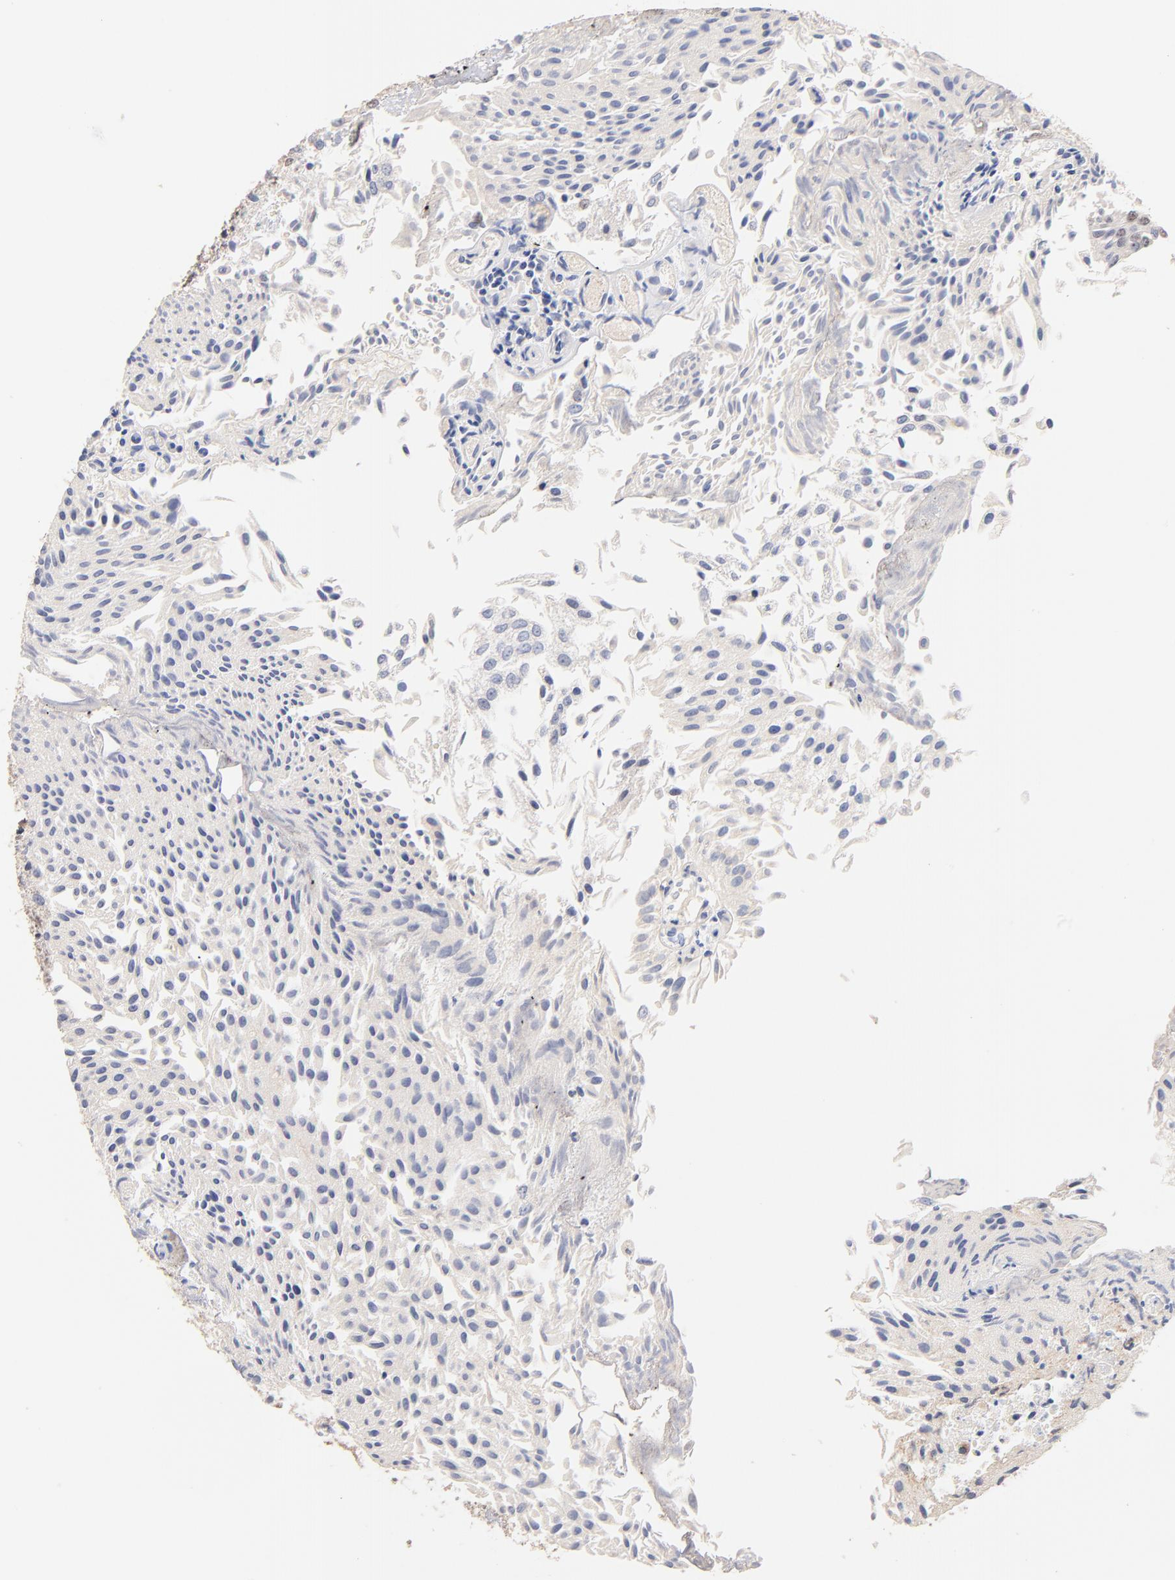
{"staining": {"intensity": "negative", "quantity": "none", "location": "none"}, "tissue": "urothelial cancer", "cell_type": "Tumor cells", "image_type": "cancer", "snomed": [{"axis": "morphology", "description": "Urothelial carcinoma, Low grade"}, {"axis": "topography", "description": "Urinary bladder"}], "caption": "Immunohistochemistry (IHC) micrograph of neoplastic tissue: urothelial cancer stained with DAB shows no significant protein expression in tumor cells. (DAB IHC, high magnification).", "gene": "RIBC2", "patient": {"sex": "male", "age": 86}}